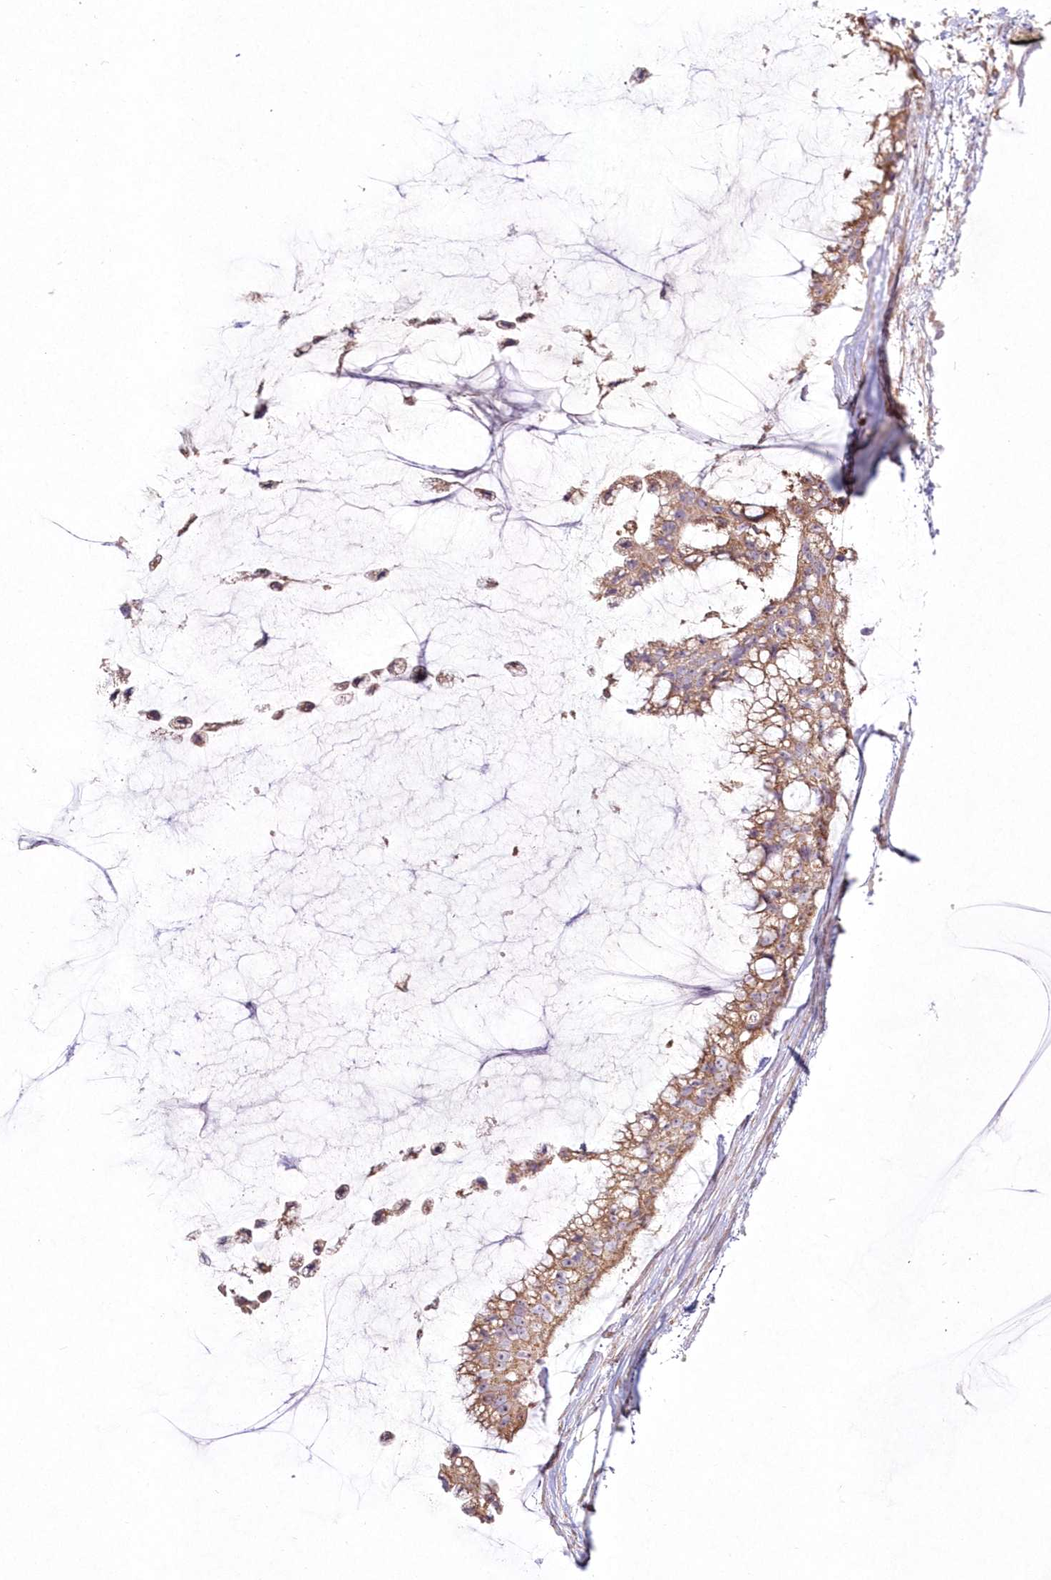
{"staining": {"intensity": "moderate", "quantity": ">75%", "location": "cytoplasmic/membranous"}, "tissue": "ovarian cancer", "cell_type": "Tumor cells", "image_type": "cancer", "snomed": [{"axis": "morphology", "description": "Cystadenocarcinoma, mucinous, NOS"}, {"axis": "topography", "description": "Ovary"}], "caption": "Protein expression analysis of ovarian cancer (mucinous cystadenocarcinoma) displays moderate cytoplasmic/membranous positivity in about >75% of tumor cells. (DAB (3,3'-diaminobenzidine) IHC with brightfield microscopy, high magnification).", "gene": "DNA2", "patient": {"sex": "female", "age": 39}}